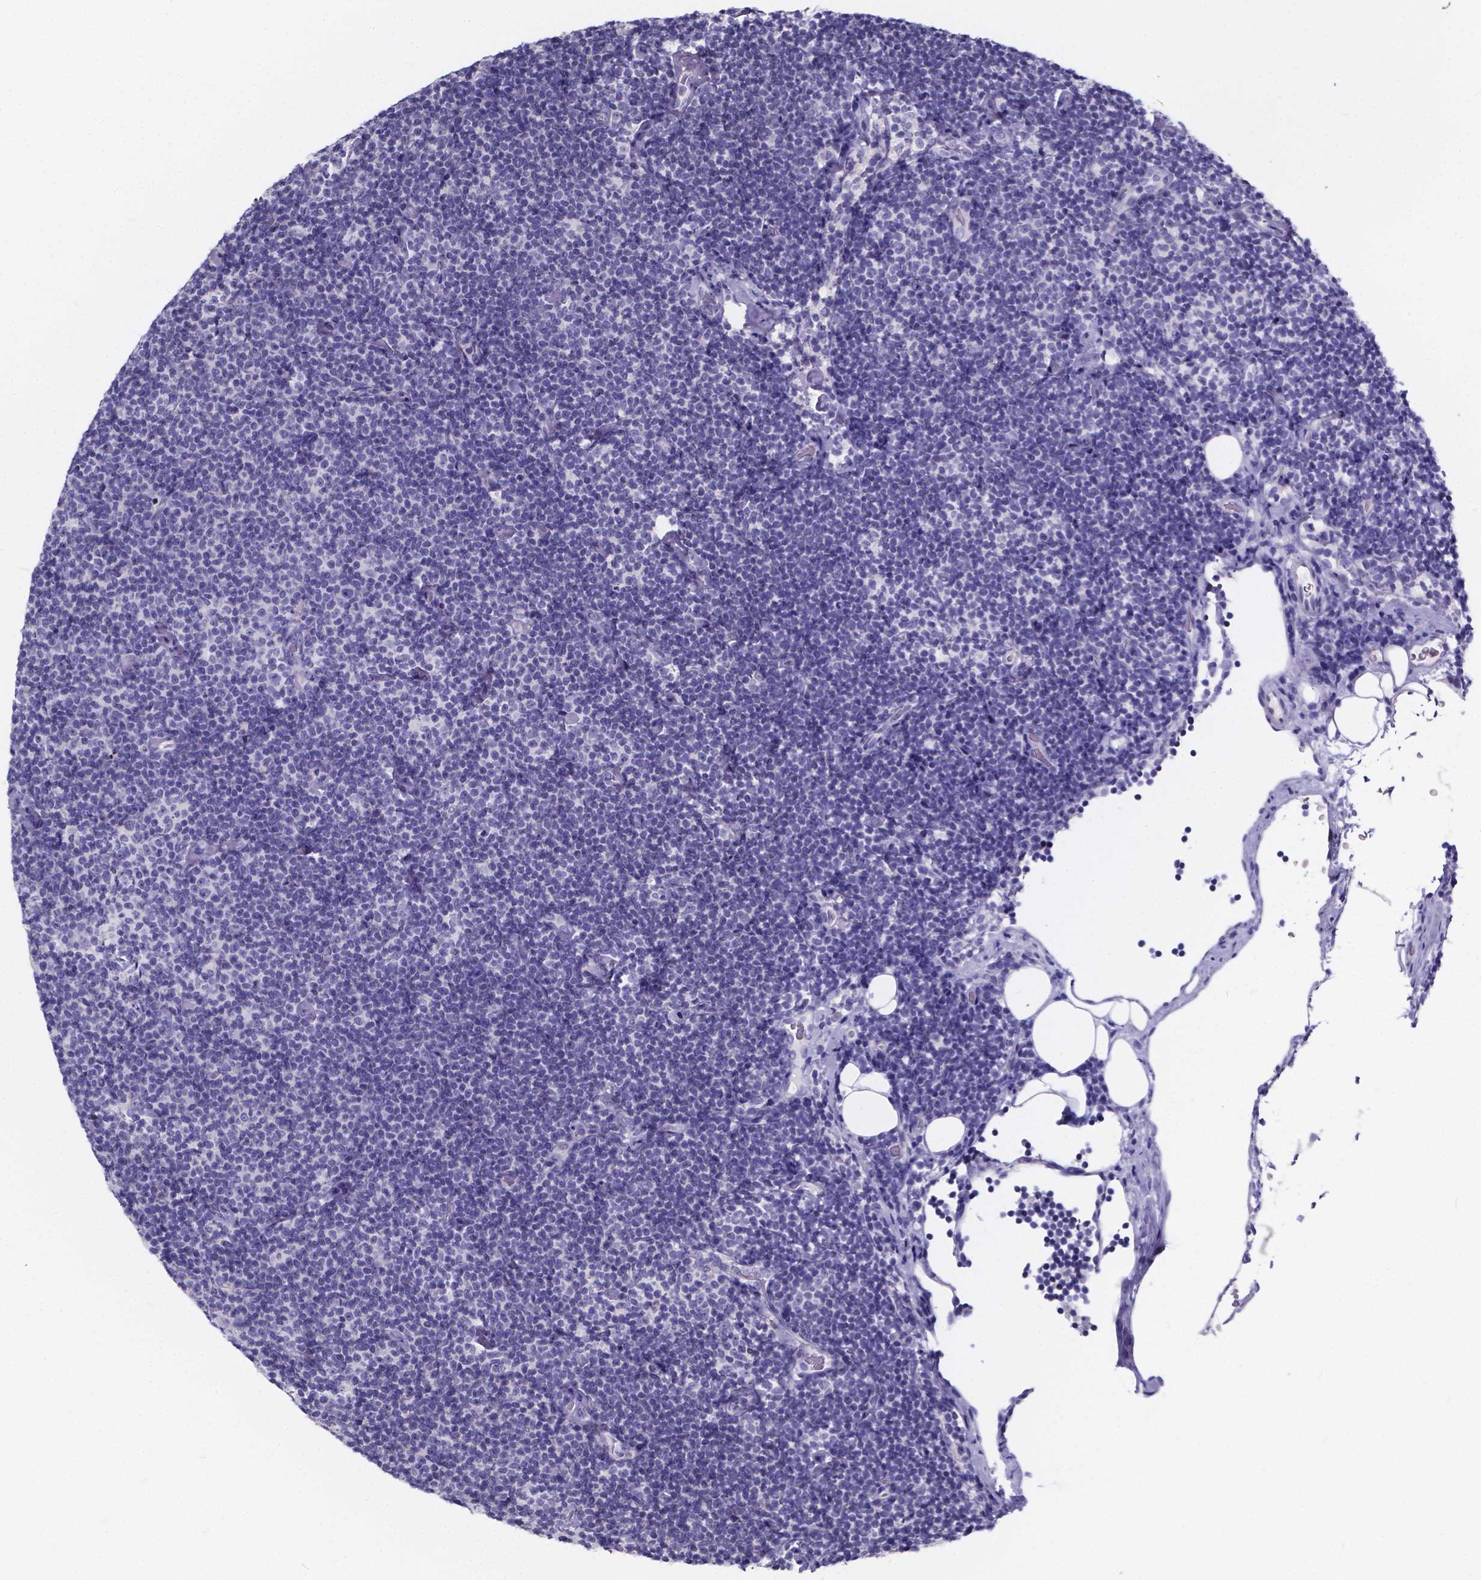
{"staining": {"intensity": "negative", "quantity": "none", "location": "none"}, "tissue": "lymphoma", "cell_type": "Tumor cells", "image_type": "cancer", "snomed": [{"axis": "morphology", "description": "Malignant lymphoma, non-Hodgkin's type, Low grade"}, {"axis": "topography", "description": "Lymph node"}], "caption": "A histopathology image of human malignant lymphoma, non-Hodgkin's type (low-grade) is negative for staining in tumor cells.", "gene": "SPEF2", "patient": {"sex": "male", "age": 81}}